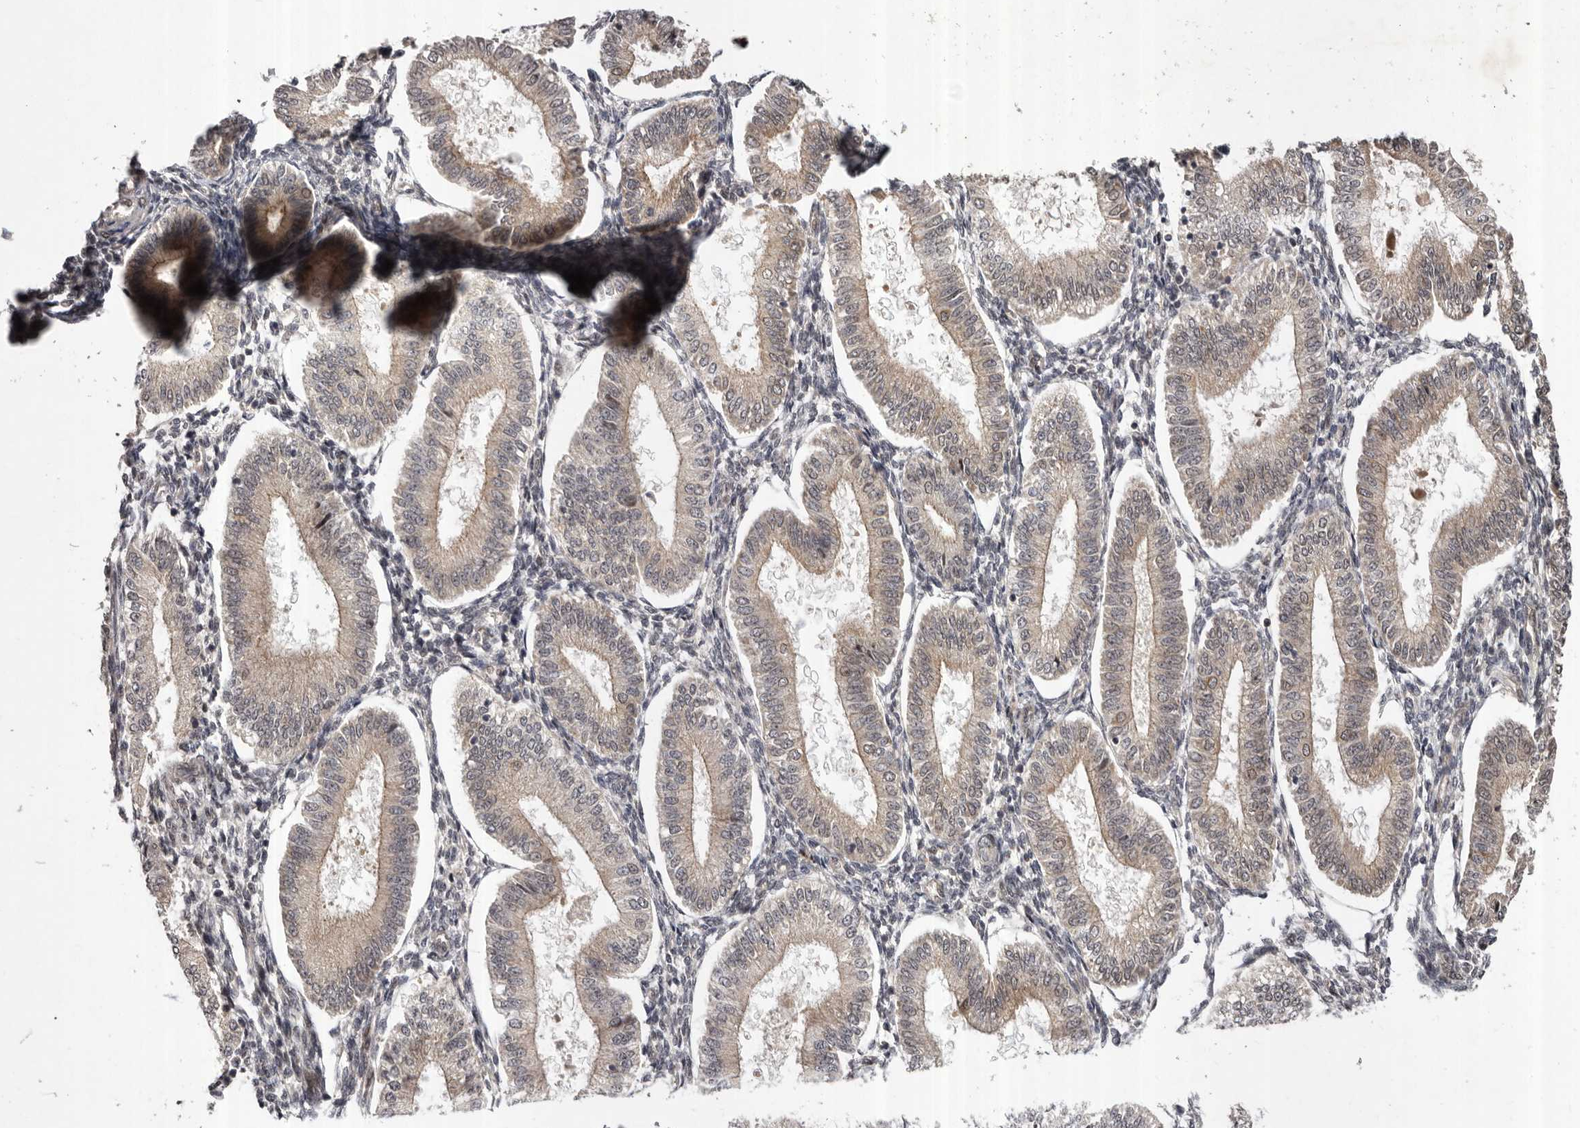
{"staining": {"intensity": "weak", "quantity": "25%-75%", "location": "cytoplasmic/membranous,nuclear"}, "tissue": "endometrium", "cell_type": "Cells in endometrial stroma", "image_type": "normal", "snomed": [{"axis": "morphology", "description": "Normal tissue, NOS"}, {"axis": "topography", "description": "Endometrium"}], "caption": "Weak cytoplasmic/membranous,nuclear protein staining is seen in approximately 25%-75% of cells in endometrial stroma in endometrium.", "gene": "ABL1", "patient": {"sex": "female", "age": 39}}